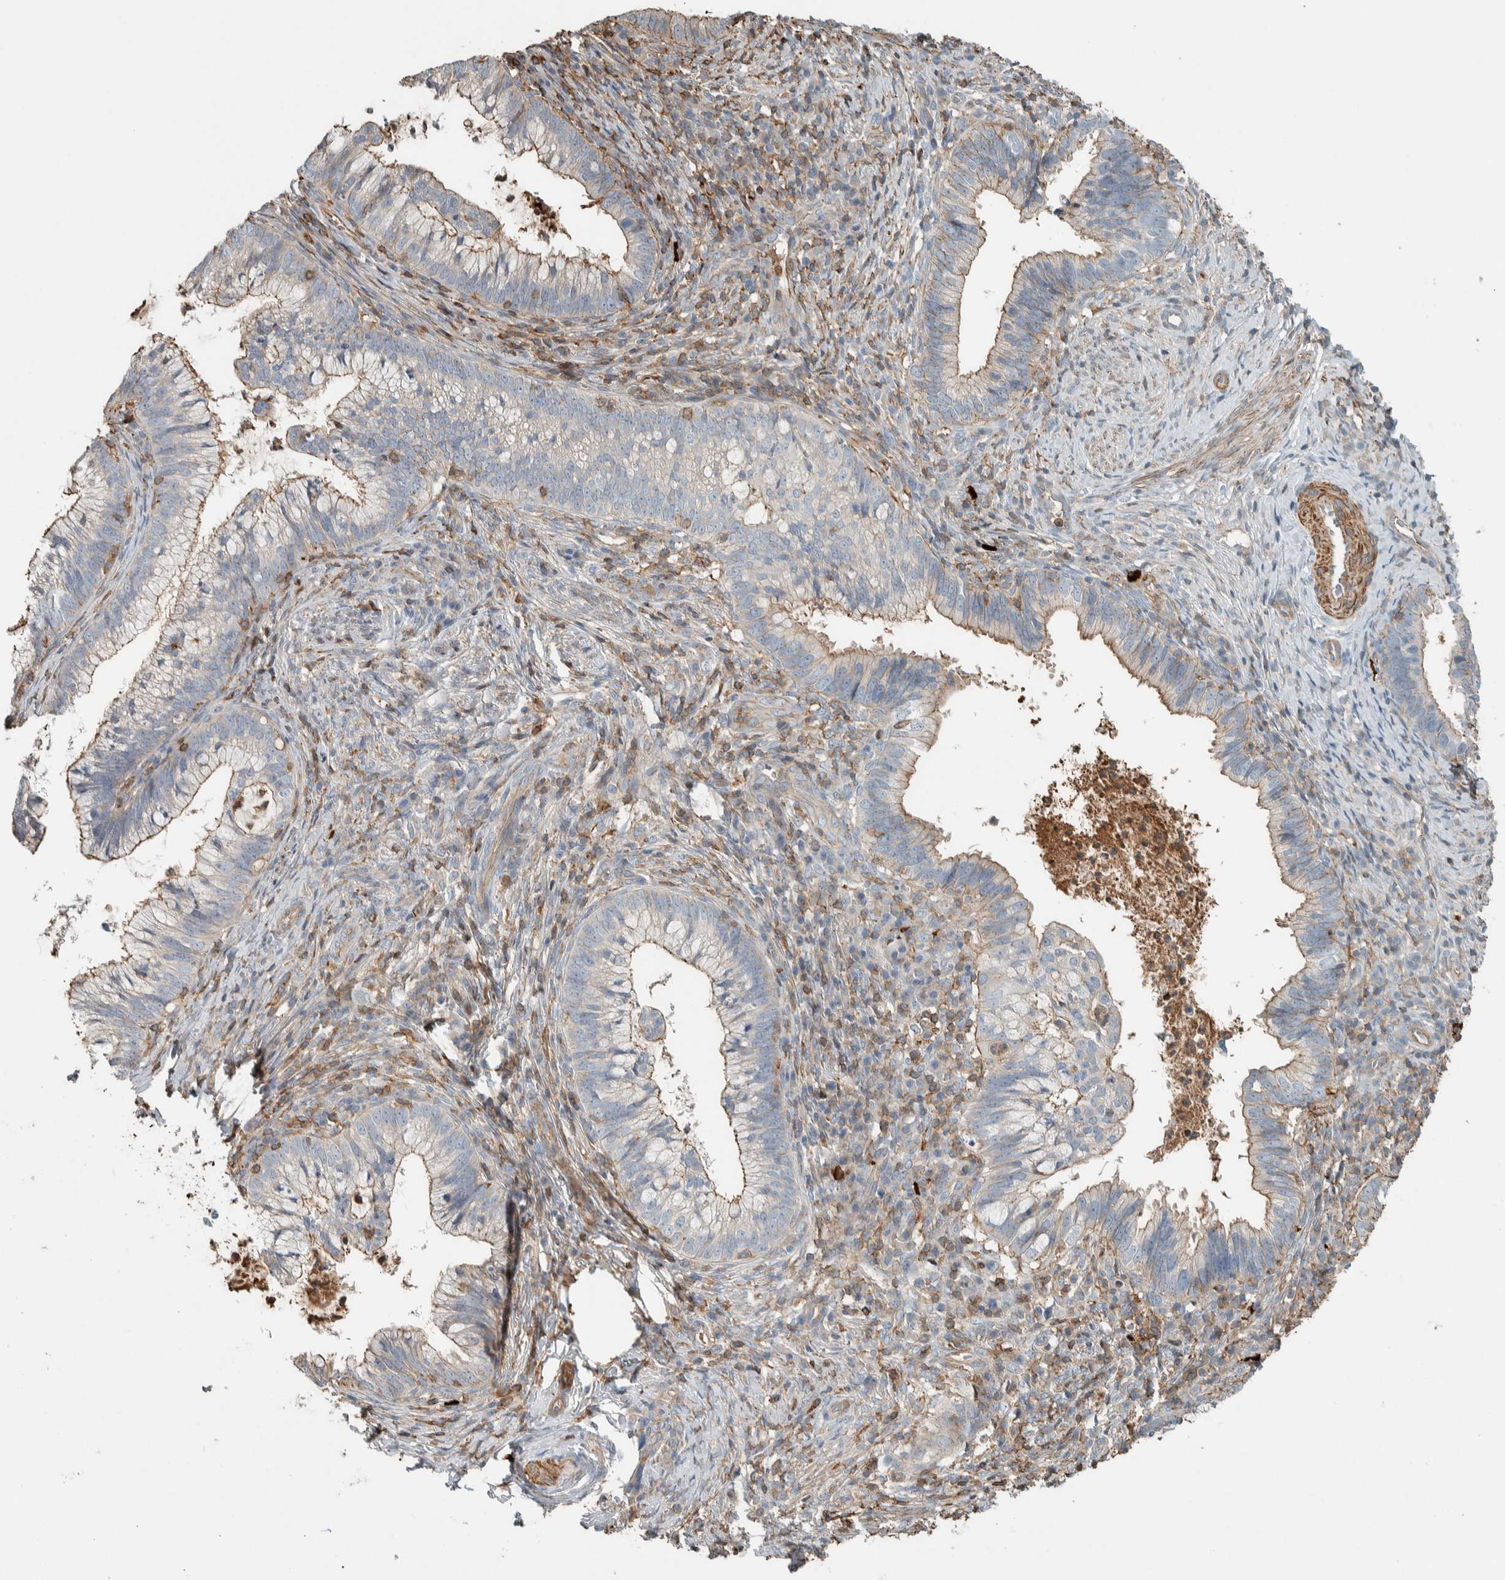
{"staining": {"intensity": "moderate", "quantity": "25%-75%", "location": "cytoplasmic/membranous"}, "tissue": "cervical cancer", "cell_type": "Tumor cells", "image_type": "cancer", "snomed": [{"axis": "morphology", "description": "Adenocarcinoma, NOS"}, {"axis": "topography", "description": "Cervix"}], "caption": "This is a micrograph of immunohistochemistry staining of cervical cancer, which shows moderate staining in the cytoplasmic/membranous of tumor cells.", "gene": "CTBP2", "patient": {"sex": "female", "age": 36}}